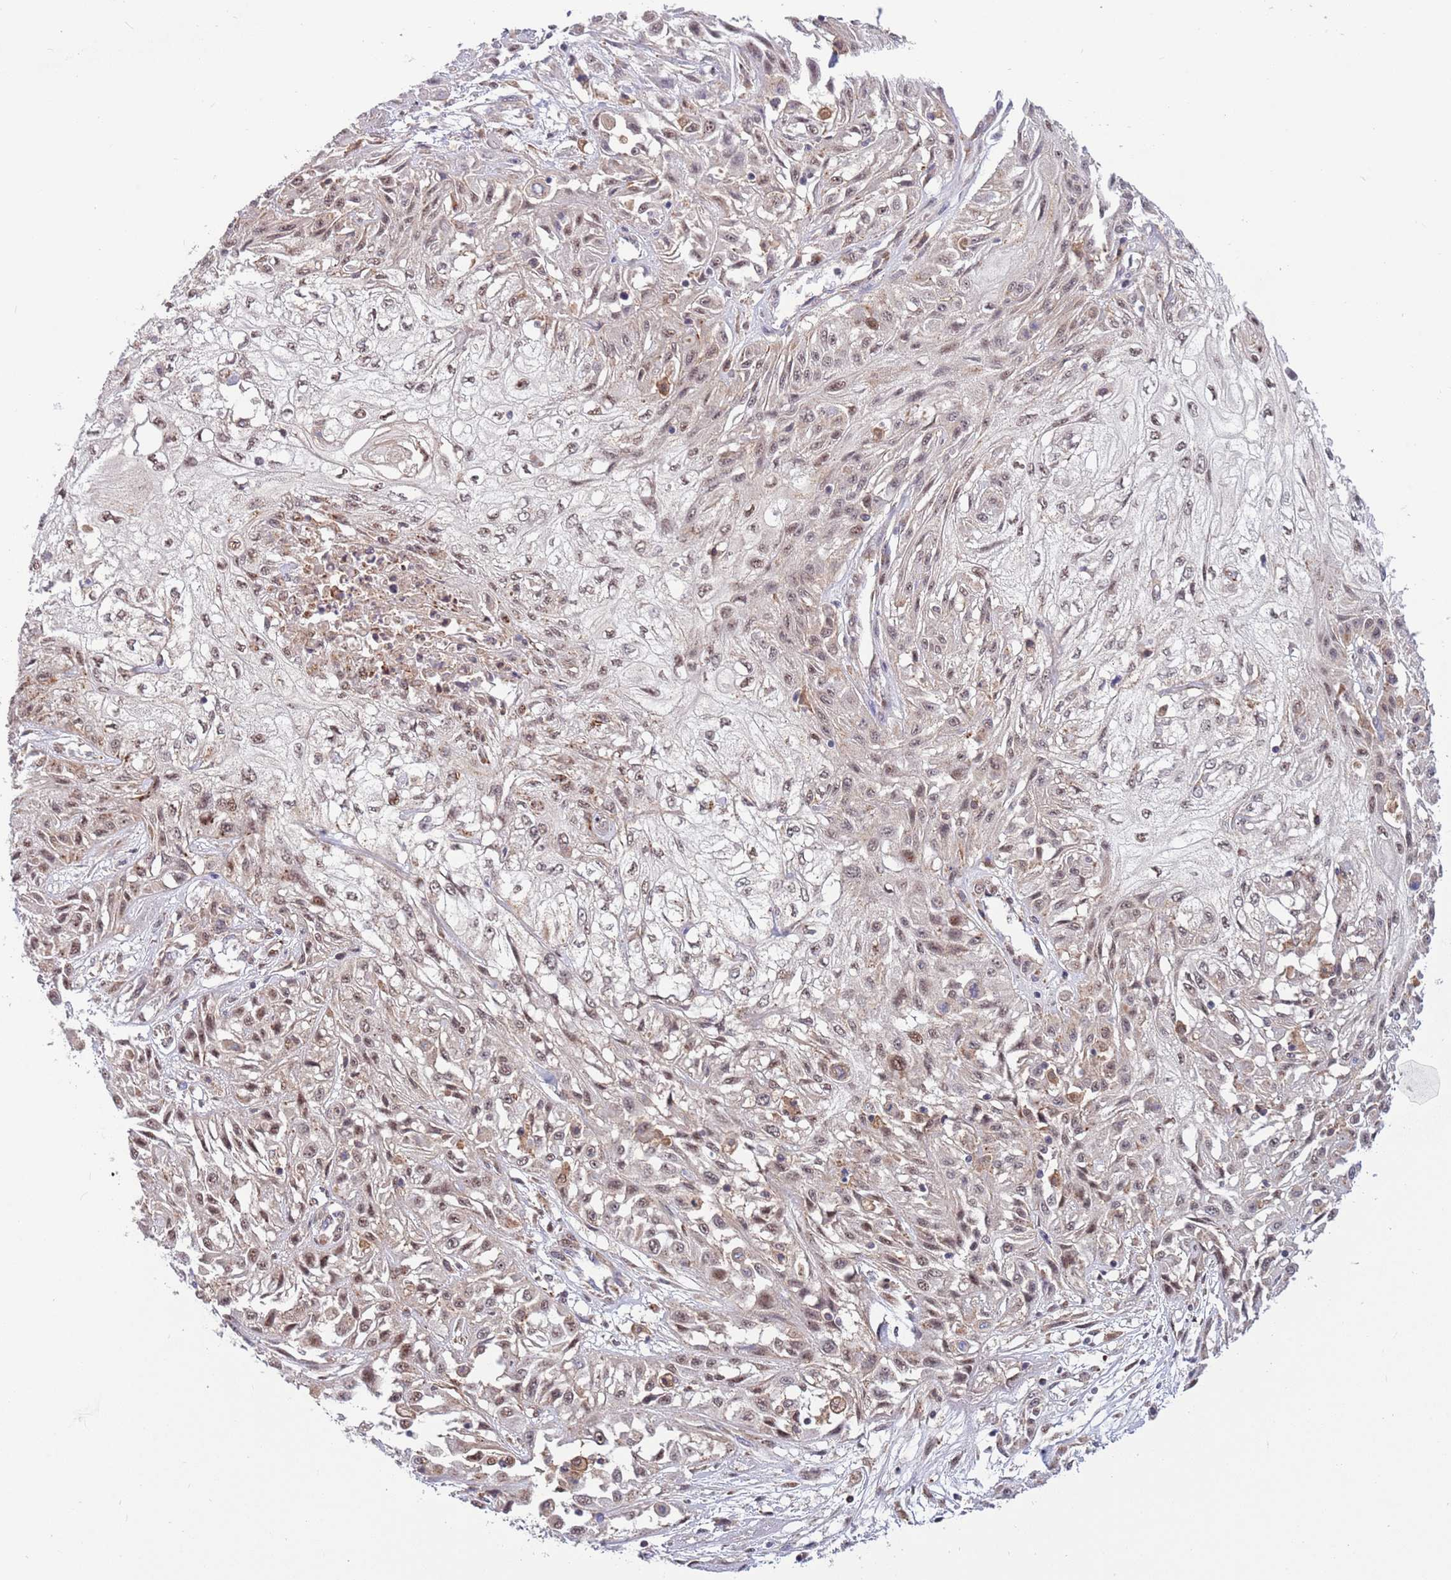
{"staining": {"intensity": "weak", "quantity": ">75%", "location": "nuclear"}, "tissue": "skin cancer", "cell_type": "Tumor cells", "image_type": "cancer", "snomed": [{"axis": "morphology", "description": "Squamous cell carcinoma, NOS"}, {"axis": "morphology", "description": "Squamous cell carcinoma, metastatic, NOS"}, {"axis": "topography", "description": "Skin"}, {"axis": "topography", "description": "Lymph node"}], "caption": "Skin cancer (squamous cell carcinoma) was stained to show a protein in brown. There is low levels of weak nuclear positivity in about >75% of tumor cells.", "gene": "CCNJL", "patient": {"sex": "male", "age": 75}}